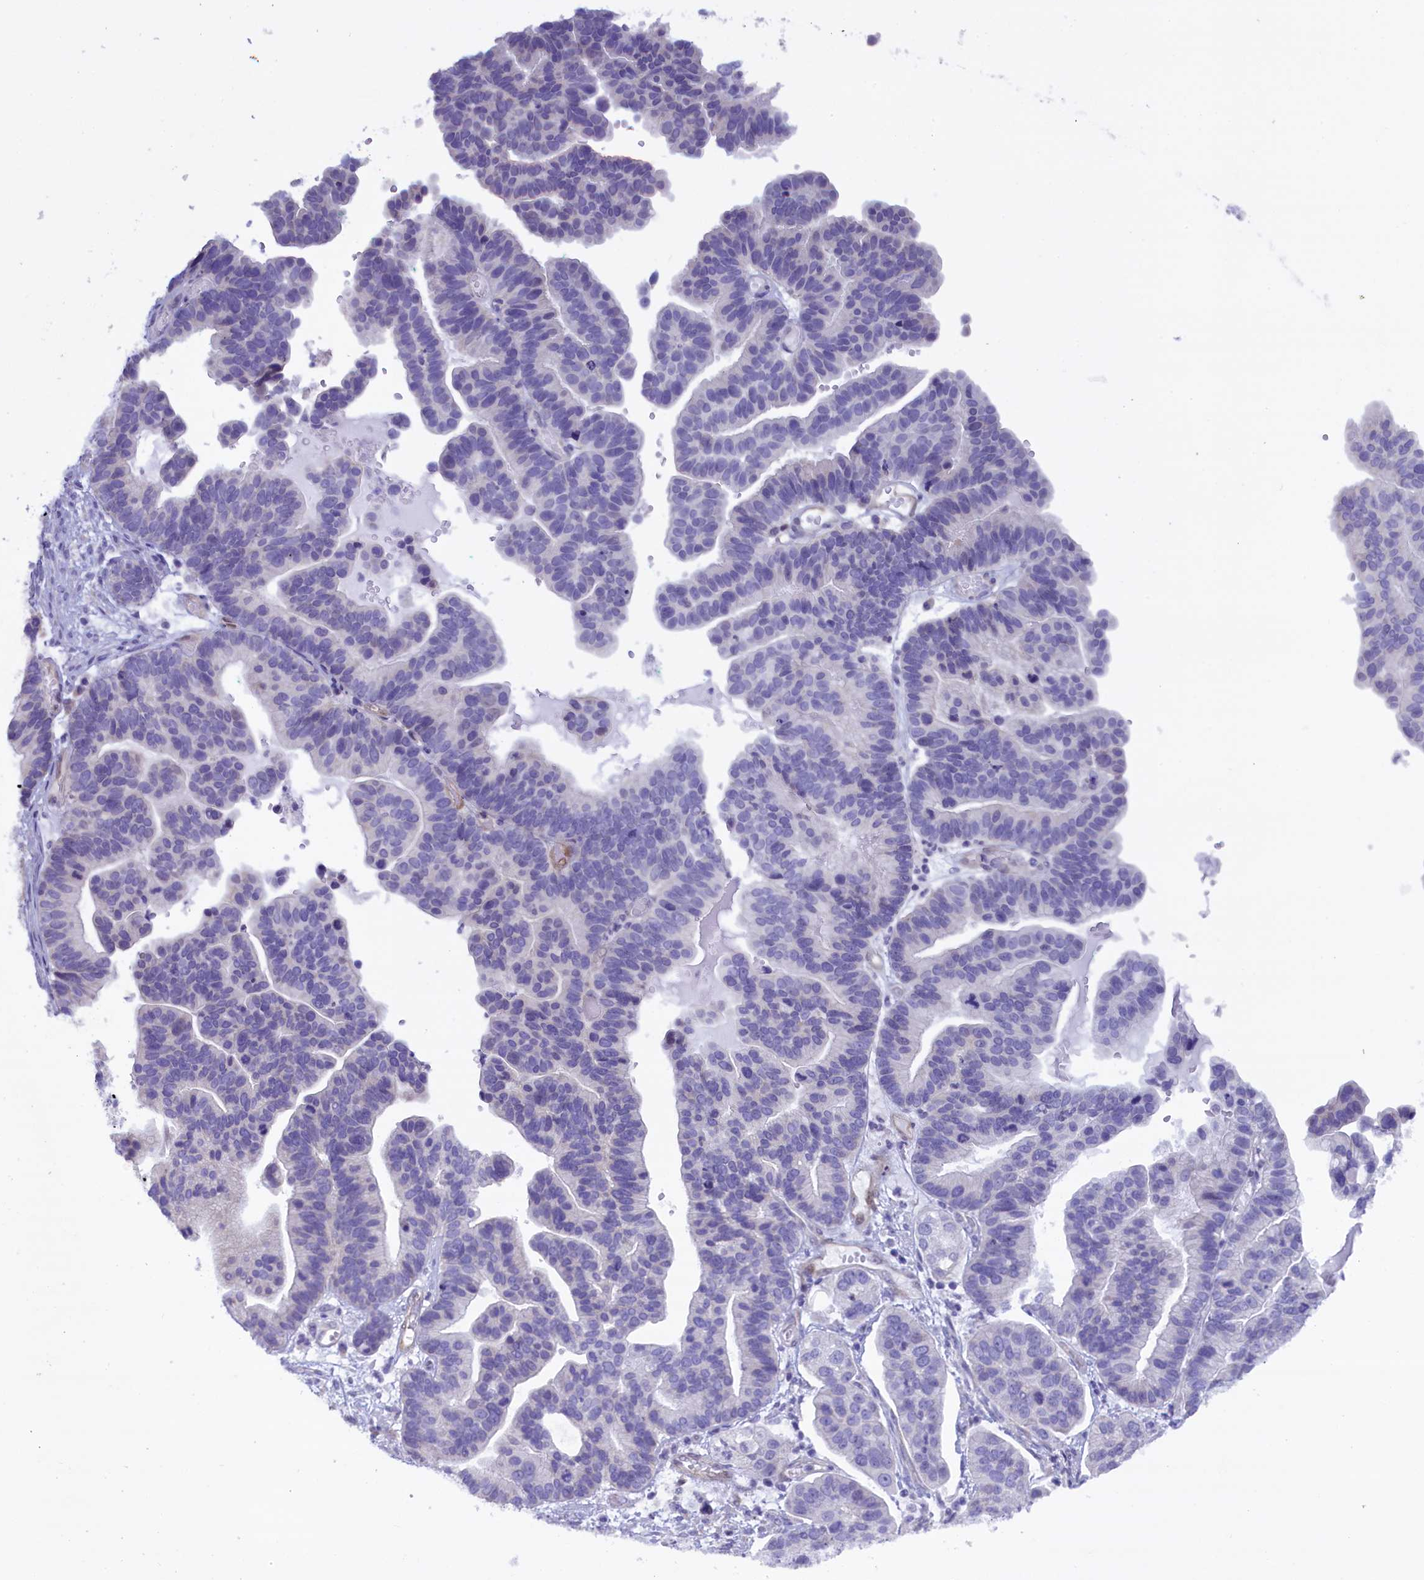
{"staining": {"intensity": "negative", "quantity": "none", "location": "none"}, "tissue": "ovarian cancer", "cell_type": "Tumor cells", "image_type": "cancer", "snomed": [{"axis": "morphology", "description": "Cystadenocarcinoma, serous, NOS"}, {"axis": "topography", "description": "Ovary"}], "caption": "Immunohistochemical staining of human ovarian cancer exhibits no significant positivity in tumor cells. The staining is performed using DAB (3,3'-diaminobenzidine) brown chromogen with nuclei counter-stained in using hematoxylin.", "gene": "IGSF6", "patient": {"sex": "female", "age": 56}}